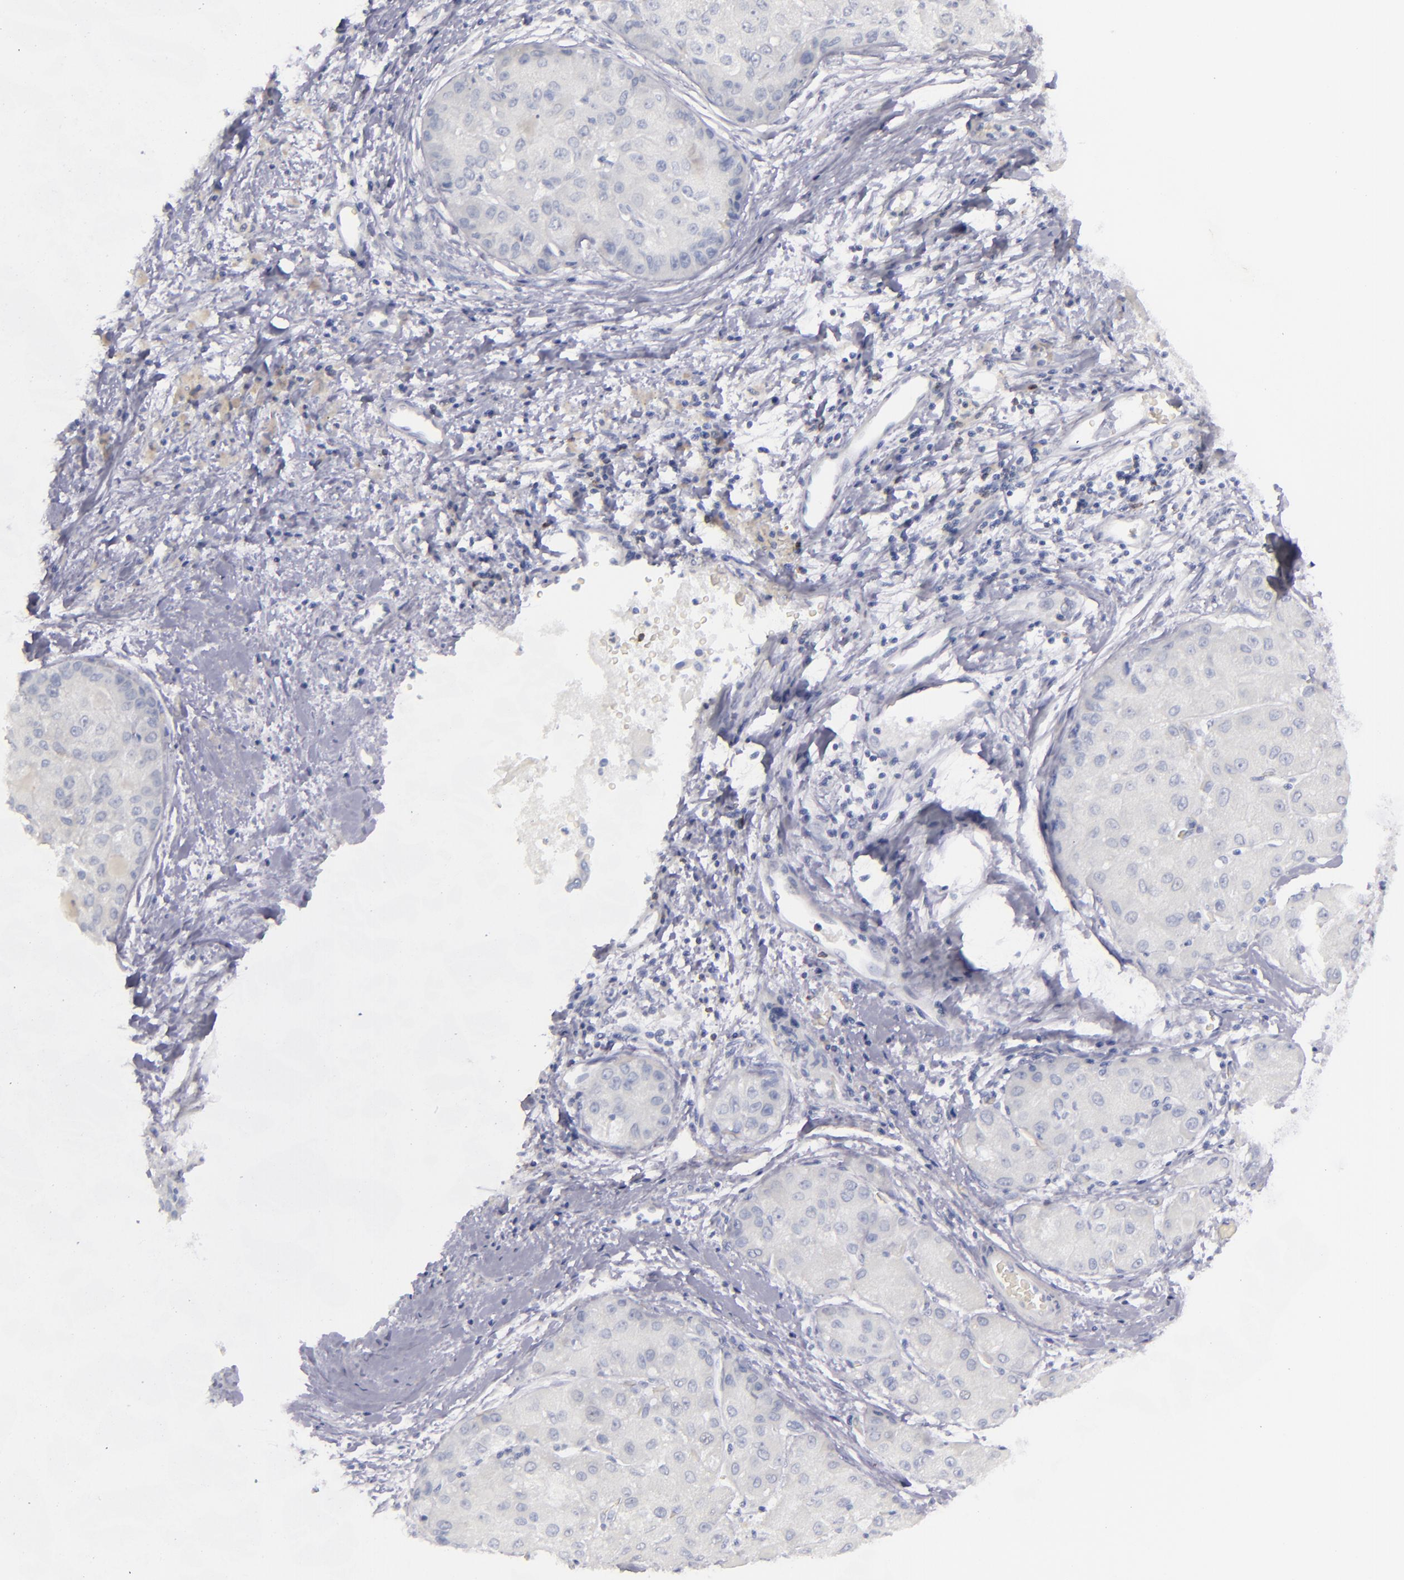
{"staining": {"intensity": "negative", "quantity": "none", "location": "none"}, "tissue": "liver cancer", "cell_type": "Tumor cells", "image_type": "cancer", "snomed": [{"axis": "morphology", "description": "Carcinoma, Hepatocellular, NOS"}, {"axis": "topography", "description": "Liver"}], "caption": "This is a photomicrograph of immunohistochemistry staining of liver cancer (hepatocellular carcinoma), which shows no positivity in tumor cells. Nuclei are stained in blue.", "gene": "CD22", "patient": {"sex": "male", "age": 80}}